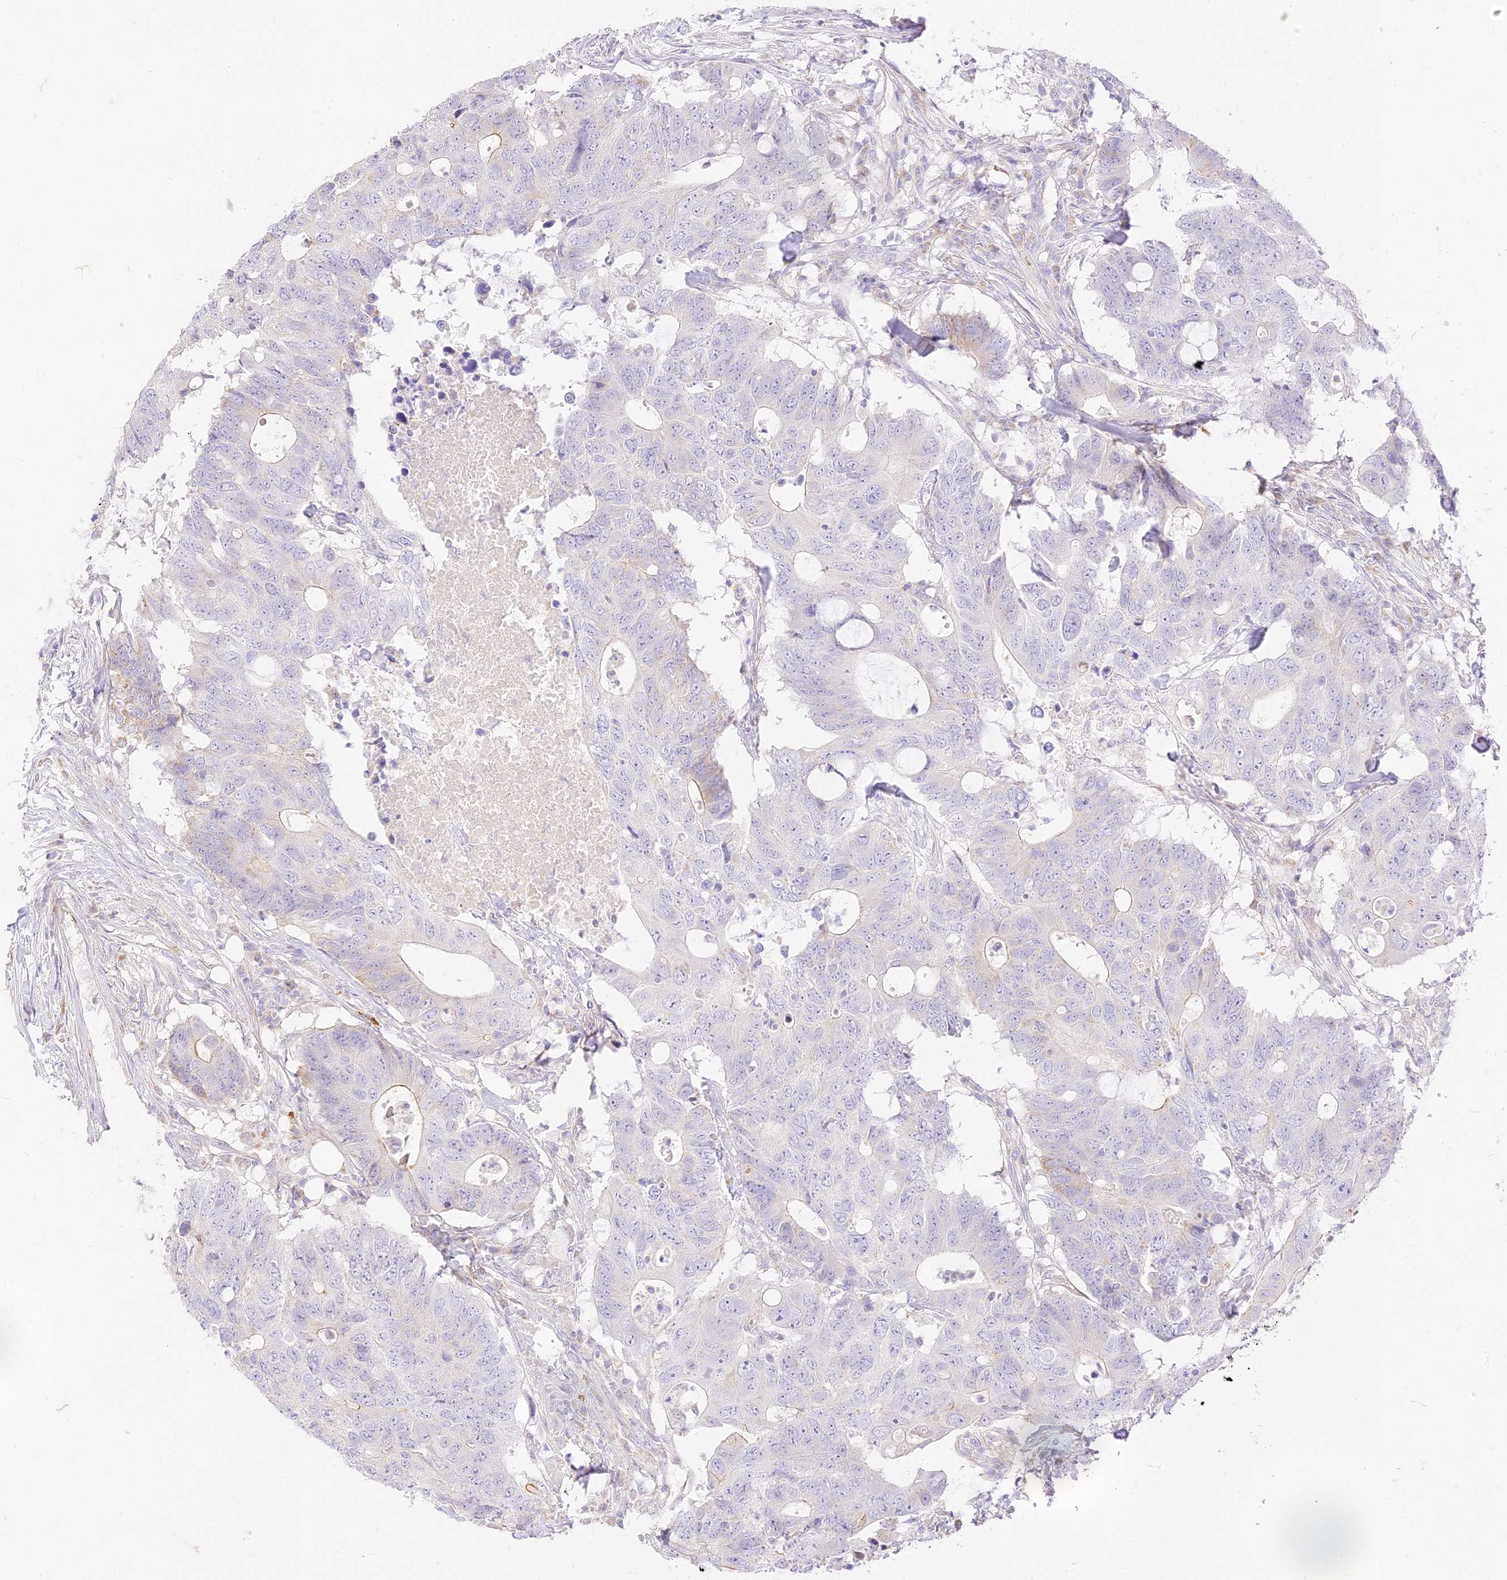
{"staining": {"intensity": "negative", "quantity": "none", "location": "none"}, "tissue": "colorectal cancer", "cell_type": "Tumor cells", "image_type": "cancer", "snomed": [{"axis": "morphology", "description": "Adenocarcinoma, NOS"}, {"axis": "topography", "description": "Colon"}], "caption": "Immunohistochemical staining of adenocarcinoma (colorectal) demonstrates no significant positivity in tumor cells.", "gene": "LRRC15", "patient": {"sex": "male", "age": 71}}